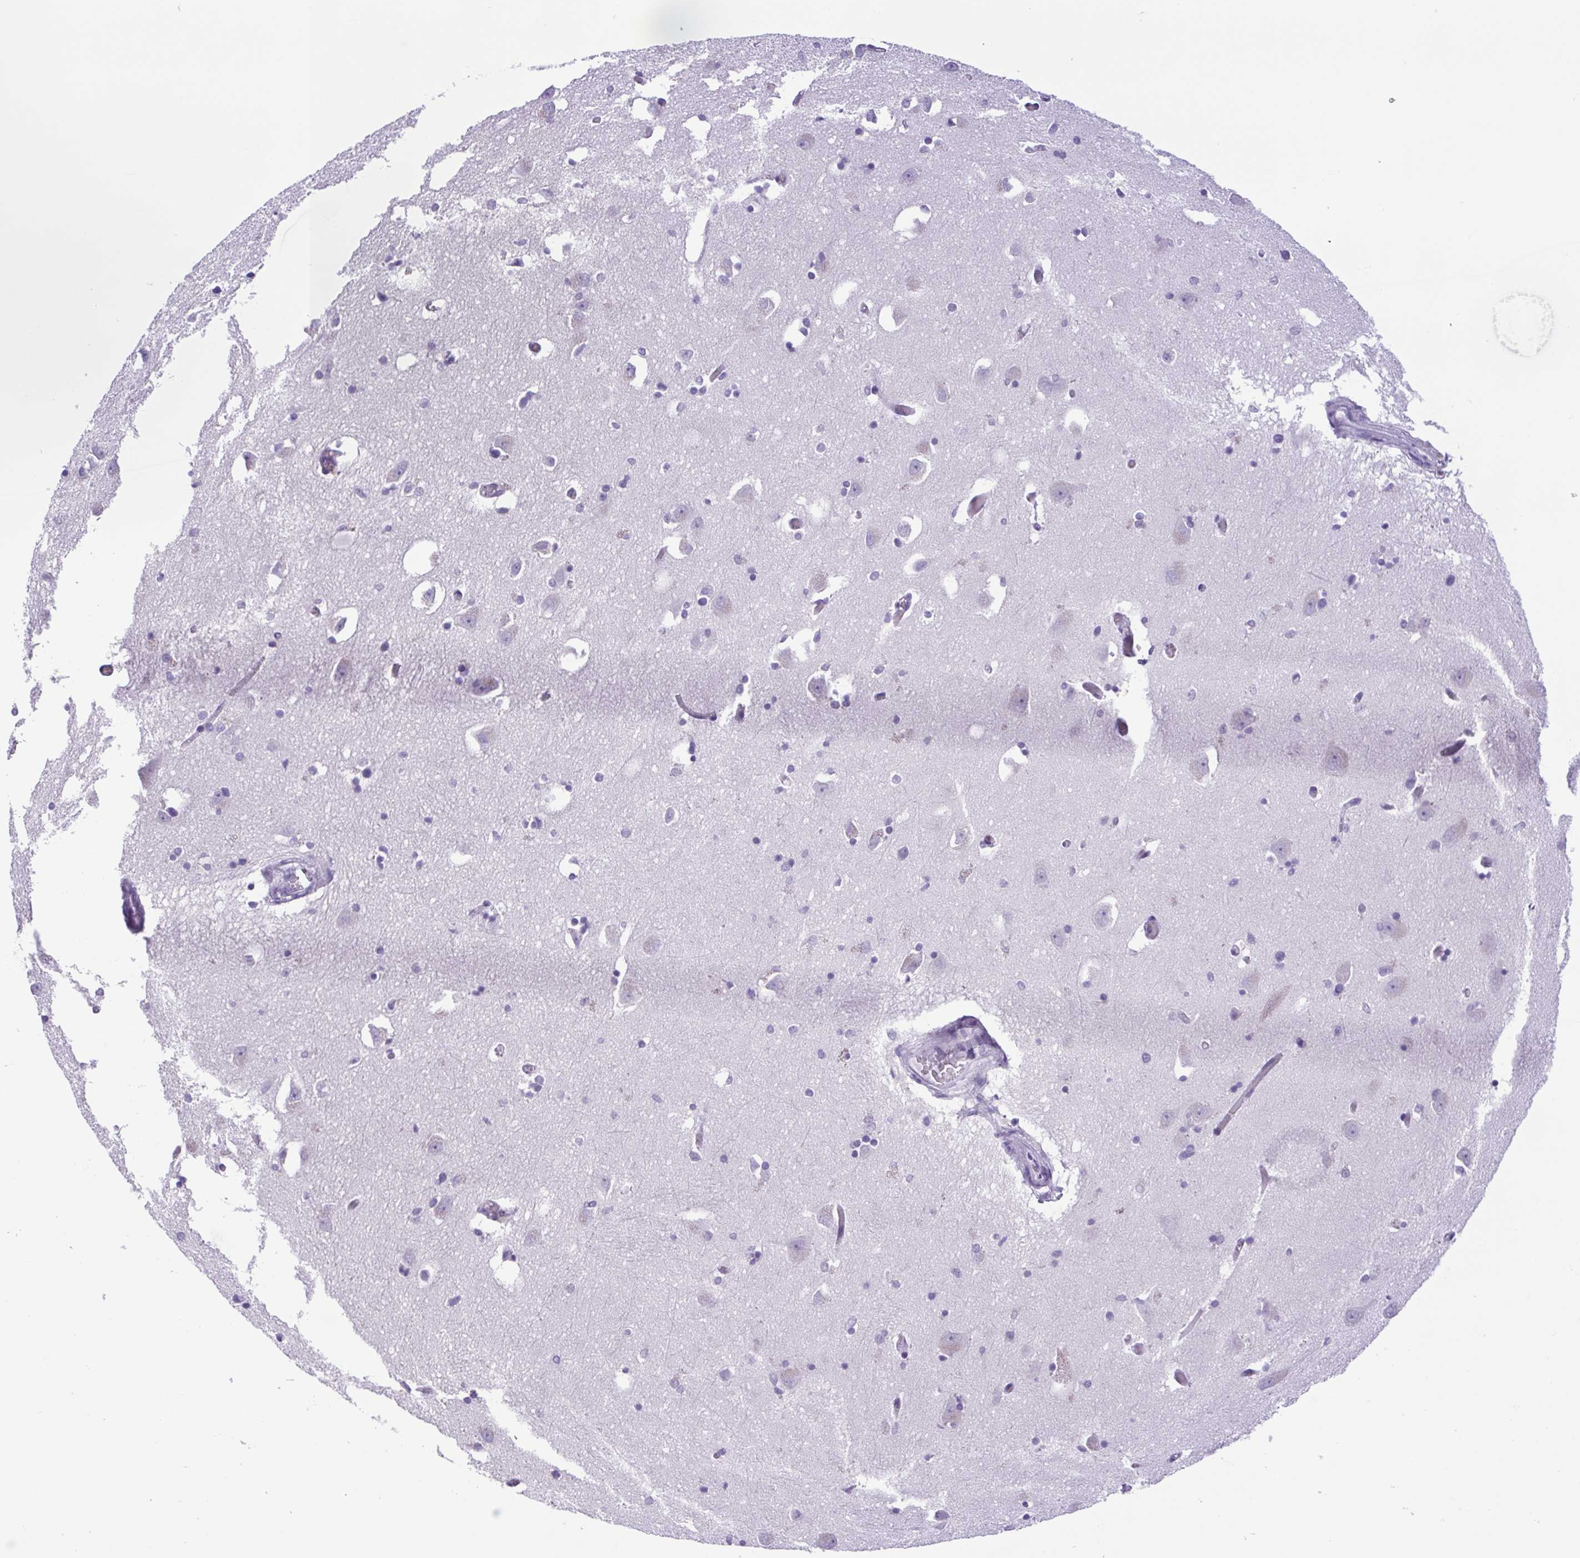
{"staining": {"intensity": "negative", "quantity": "none", "location": "none"}, "tissue": "caudate", "cell_type": "Glial cells", "image_type": "normal", "snomed": [{"axis": "morphology", "description": "Normal tissue, NOS"}, {"axis": "topography", "description": "Lateral ventricle wall"}, {"axis": "topography", "description": "Hippocampus"}], "caption": "Immunohistochemistry (IHC) of normal human caudate reveals no staining in glial cells.", "gene": "FAM177B", "patient": {"sex": "female", "age": 63}}